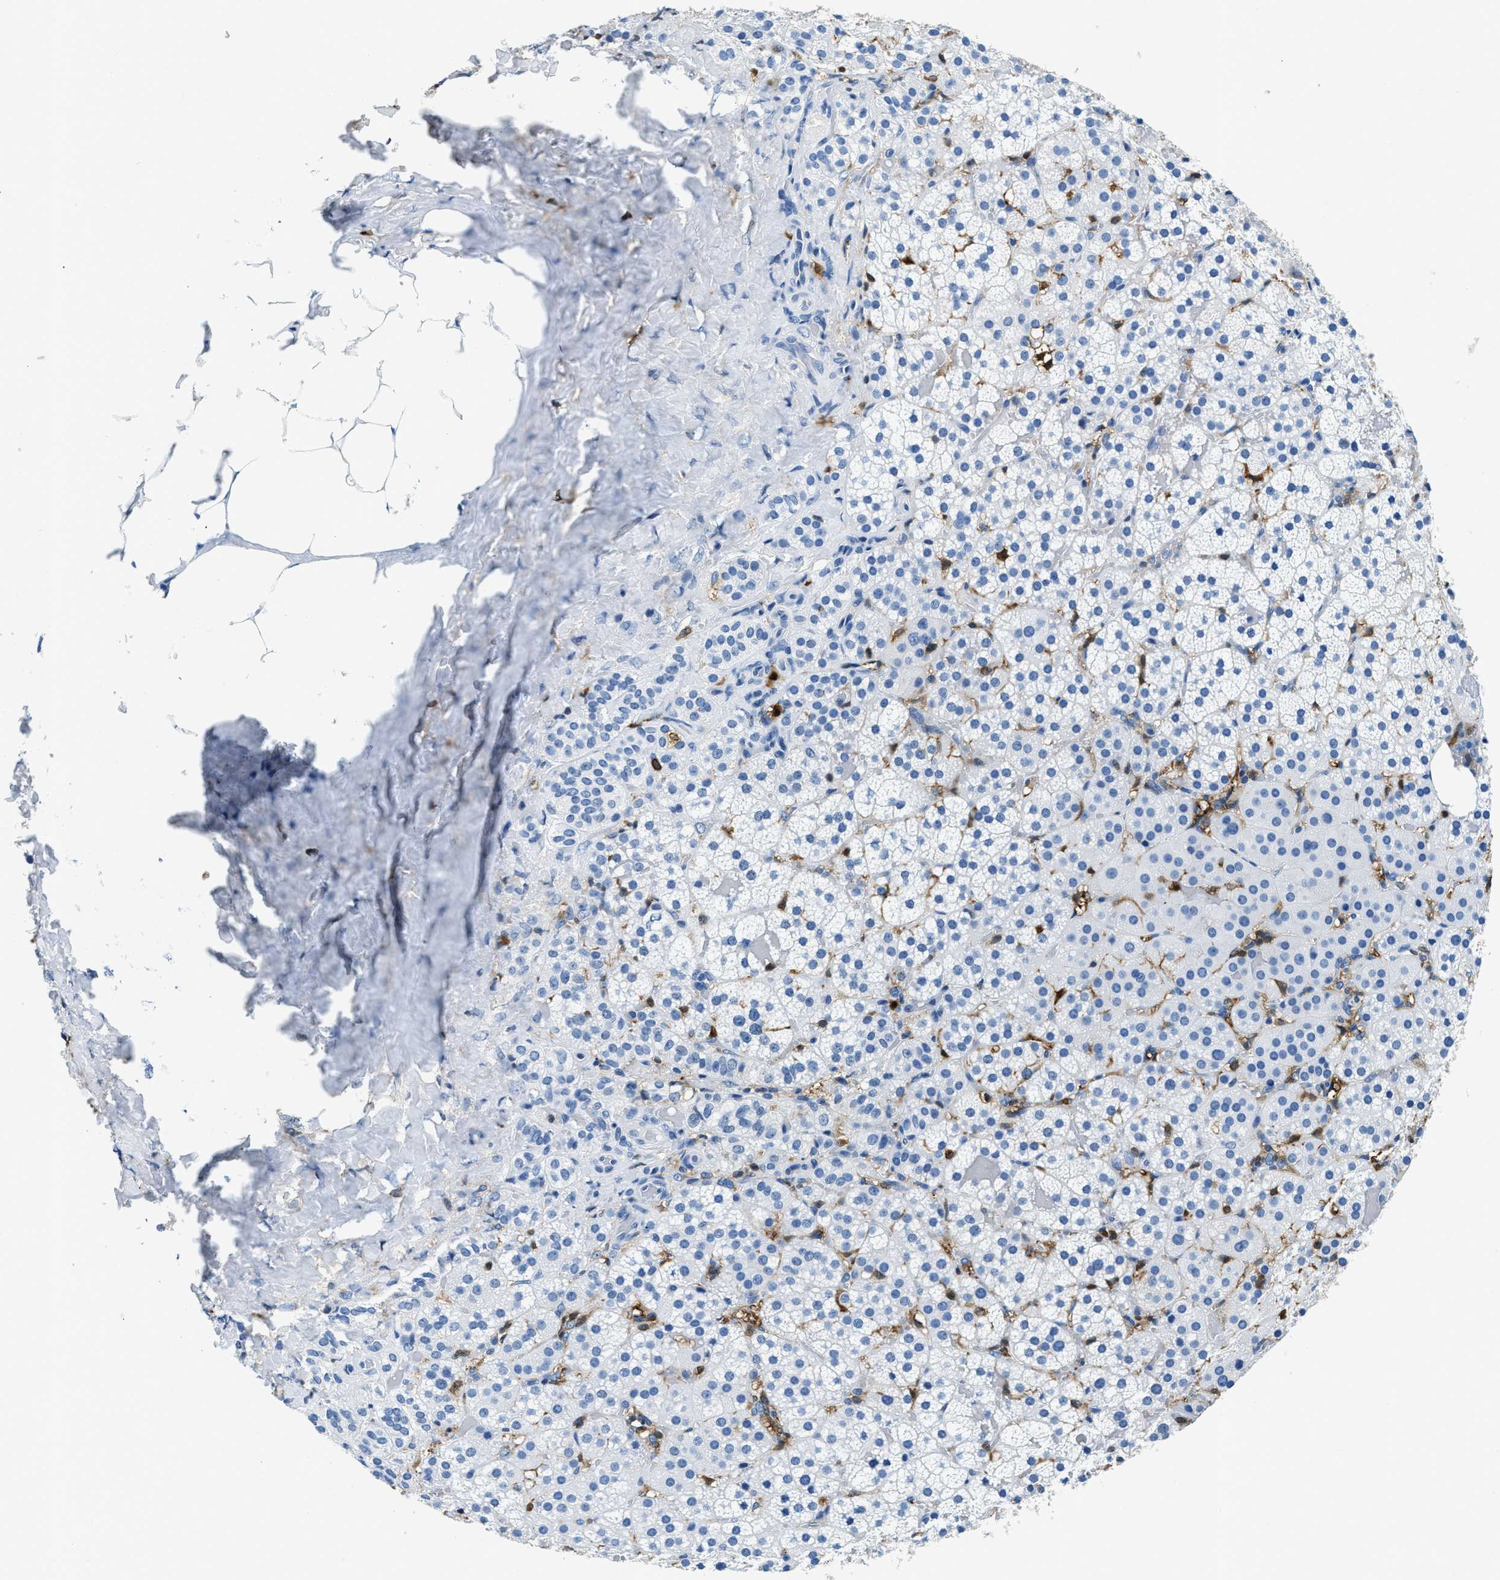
{"staining": {"intensity": "negative", "quantity": "none", "location": "none"}, "tissue": "adrenal gland", "cell_type": "Glandular cells", "image_type": "normal", "snomed": [{"axis": "morphology", "description": "Normal tissue, NOS"}, {"axis": "topography", "description": "Adrenal gland"}], "caption": "This micrograph is of benign adrenal gland stained with immunohistochemistry to label a protein in brown with the nuclei are counter-stained blue. There is no expression in glandular cells.", "gene": "CAPG", "patient": {"sex": "female", "age": 59}}